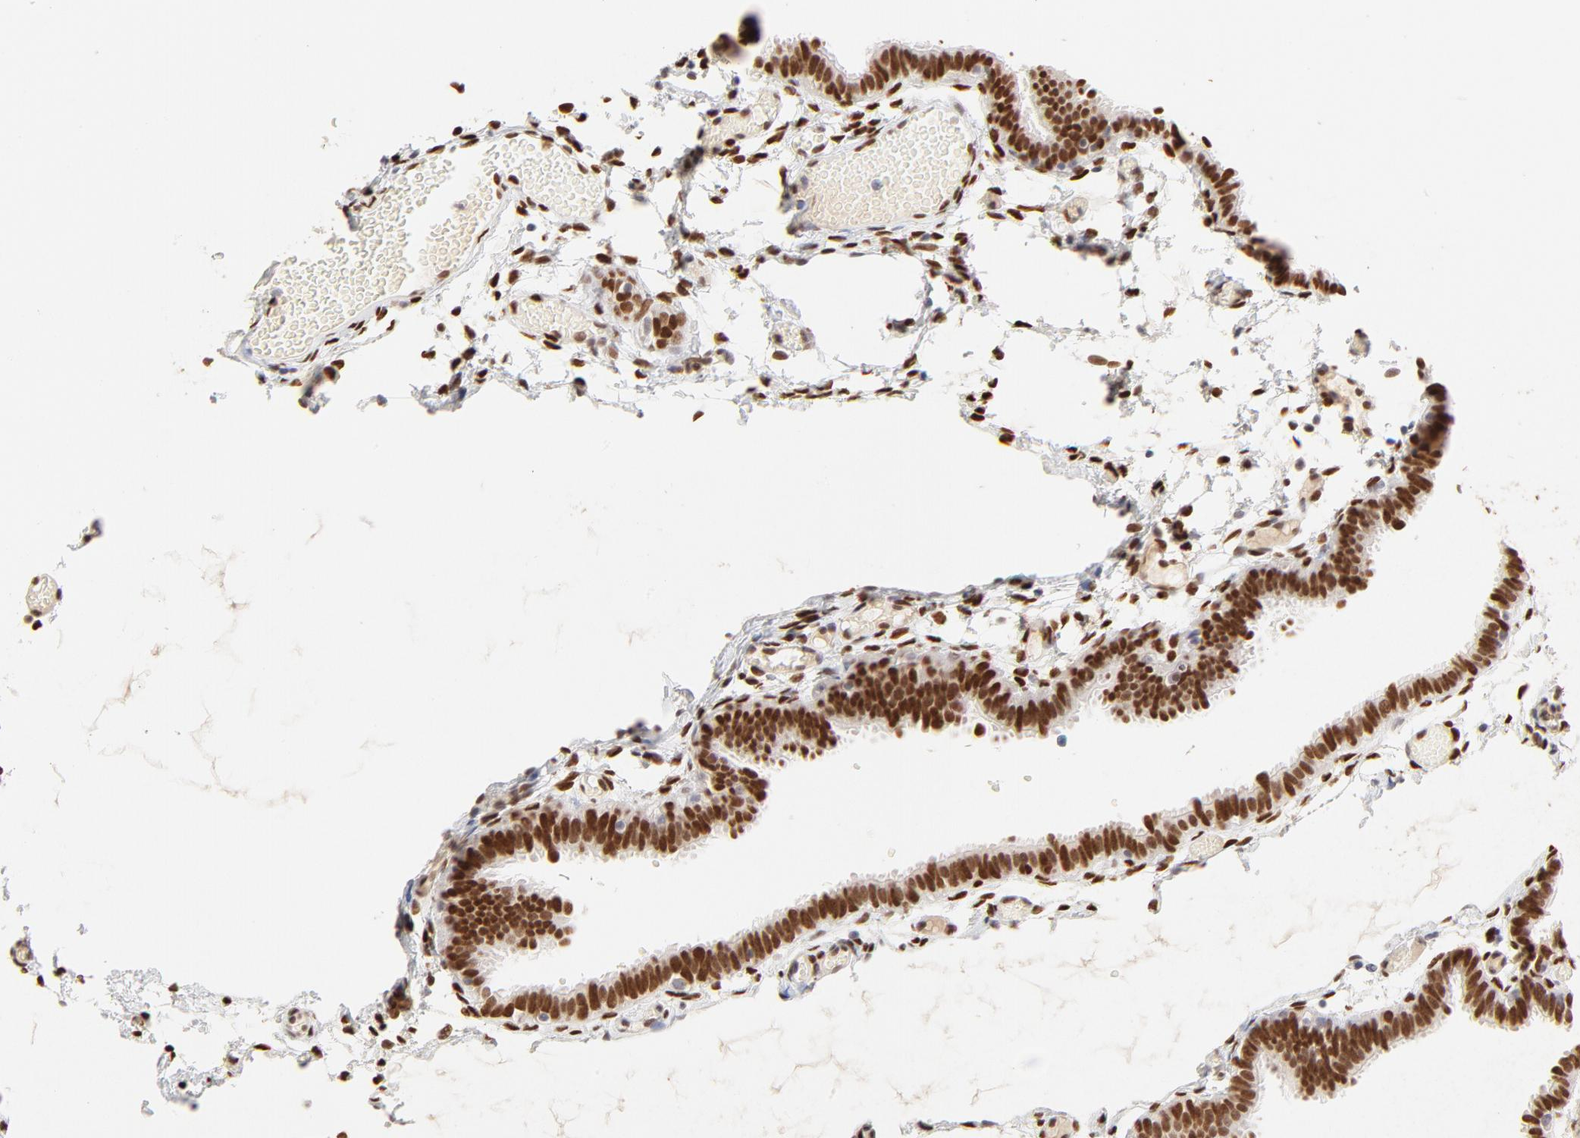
{"staining": {"intensity": "strong", "quantity": ">75%", "location": "nuclear"}, "tissue": "fallopian tube", "cell_type": "Glandular cells", "image_type": "normal", "snomed": [{"axis": "morphology", "description": "Normal tissue, NOS"}, {"axis": "topography", "description": "Fallopian tube"}], "caption": "The histopathology image shows staining of unremarkable fallopian tube, revealing strong nuclear protein expression (brown color) within glandular cells.", "gene": "PBX1", "patient": {"sex": "female", "age": 29}}